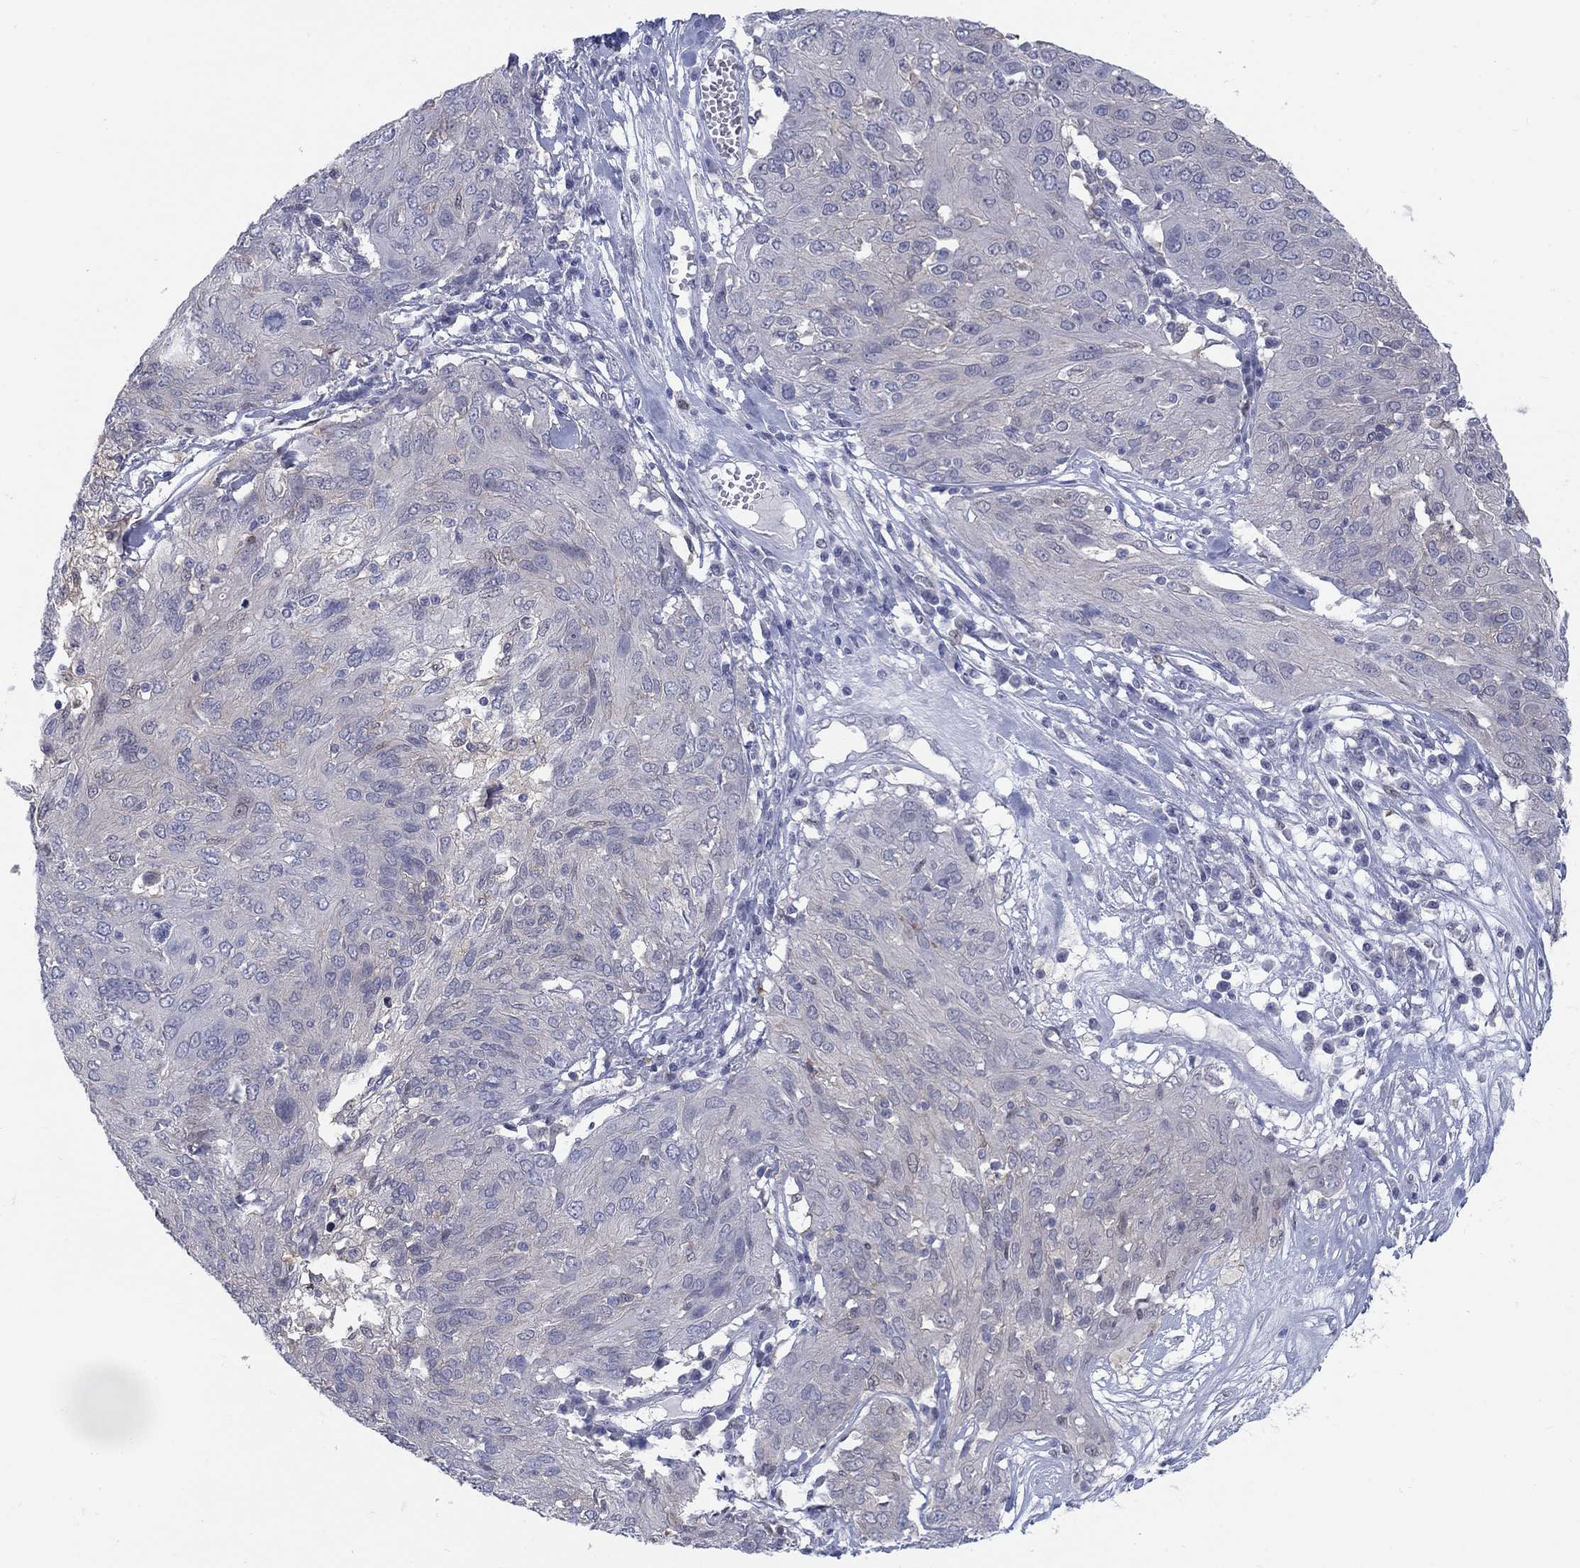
{"staining": {"intensity": "negative", "quantity": "none", "location": "none"}, "tissue": "ovarian cancer", "cell_type": "Tumor cells", "image_type": "cancer", "snomed": [{"axis": "morphology", "description": "Carcinoma, endometroid"}, {"axis": "topography", "description": "Ovary"}], "caption": "An image of ovarian cancer (endometroid carcinoma) stained for a protein shows no brown staining in tumor cells.", "gene": "EGFLAM", "patient": {"sex": "female", "age": 50}}